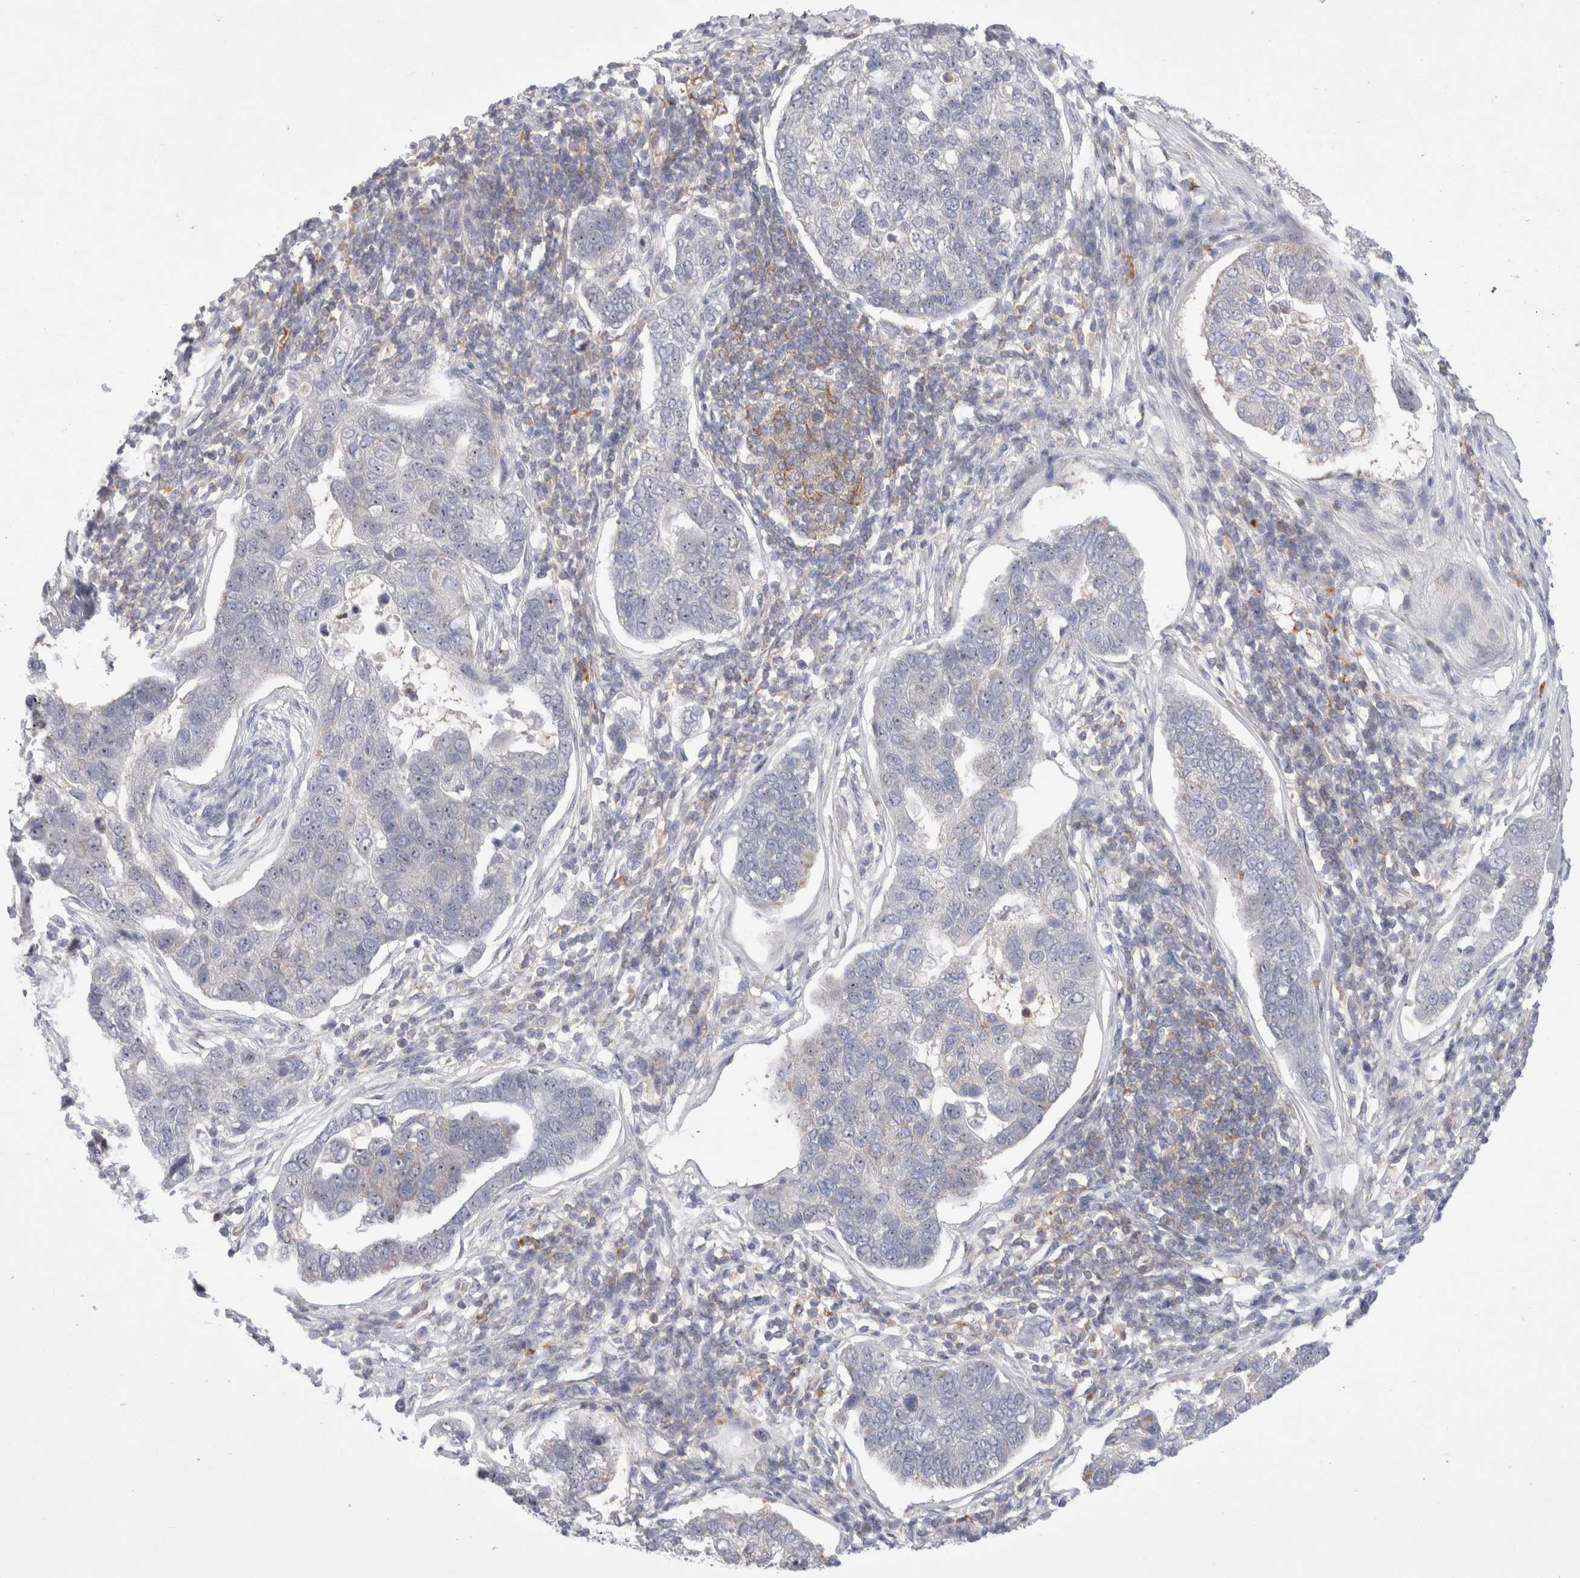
{"staining": {"intensity": "weak", "quantity": ">75%", "location": "nuclear"}, "tissue": "pancreatic cancer", "cell_type": "Tumor cells", "image_type": "cancer", "snomed": [{"axis": "morphology", "description": "Adenocarcinoma, NOS"}, {"axis": "topography", "description": "Pancreas"}], "caption": "A photomicrograph showing weak nuclear staining in about >75% of tumor cells in pancreatic cancer (adenocarcinoma), as visualized by brown immunohistochemical staining.", "gene": "CERS5", "patient": {"sex": "female", "age": 61}}